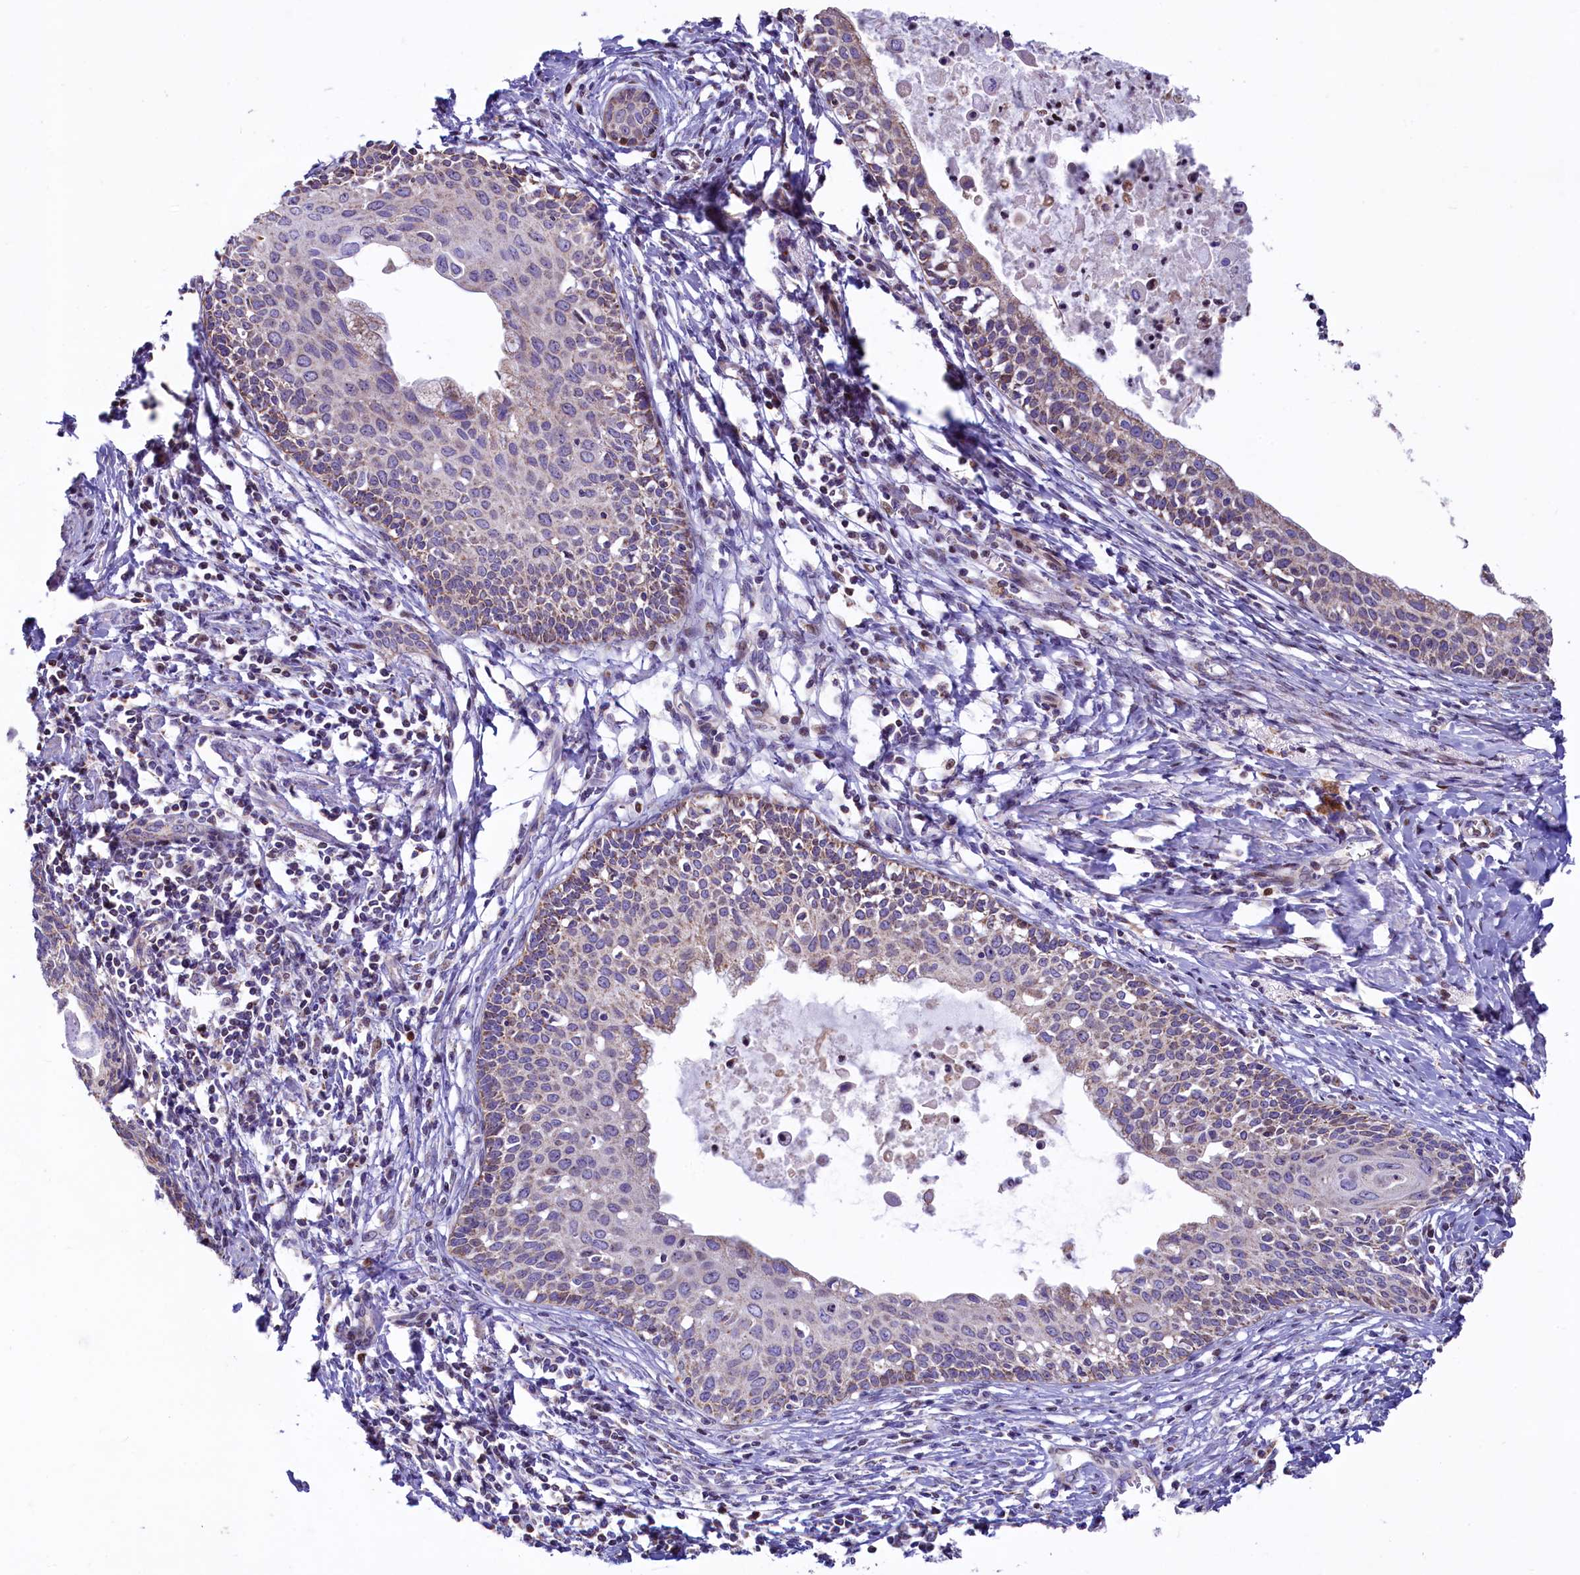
{"staining": {"intensity": "weak", "quantity": "25%-75%", "location": "cytoplasmic/membranous"}, "tissue": "cervical cancer", "cell_type": "Tumor cells", "image_type": "cancer", "snomed": [{"axis": "morphology", "description": "Squamous cell carcinoma, NOS"}, {"axis": "topography", "description": "Cervix"}], "caption": "IHC (DAB (3,3'-diaminobenzidine)) staining of cervical cancer shows weak cytoplasmic/membranous protein staining in about 25%-75% of tumor cells. The staining is performed using DAB (3,3'-diaminobenzidine) brown chromogen to label protein expression. The nuclei are counter-stained blue using hematoxylin.", "gene": "VWCE", "patient": {"sex": "female", "age": 52}}